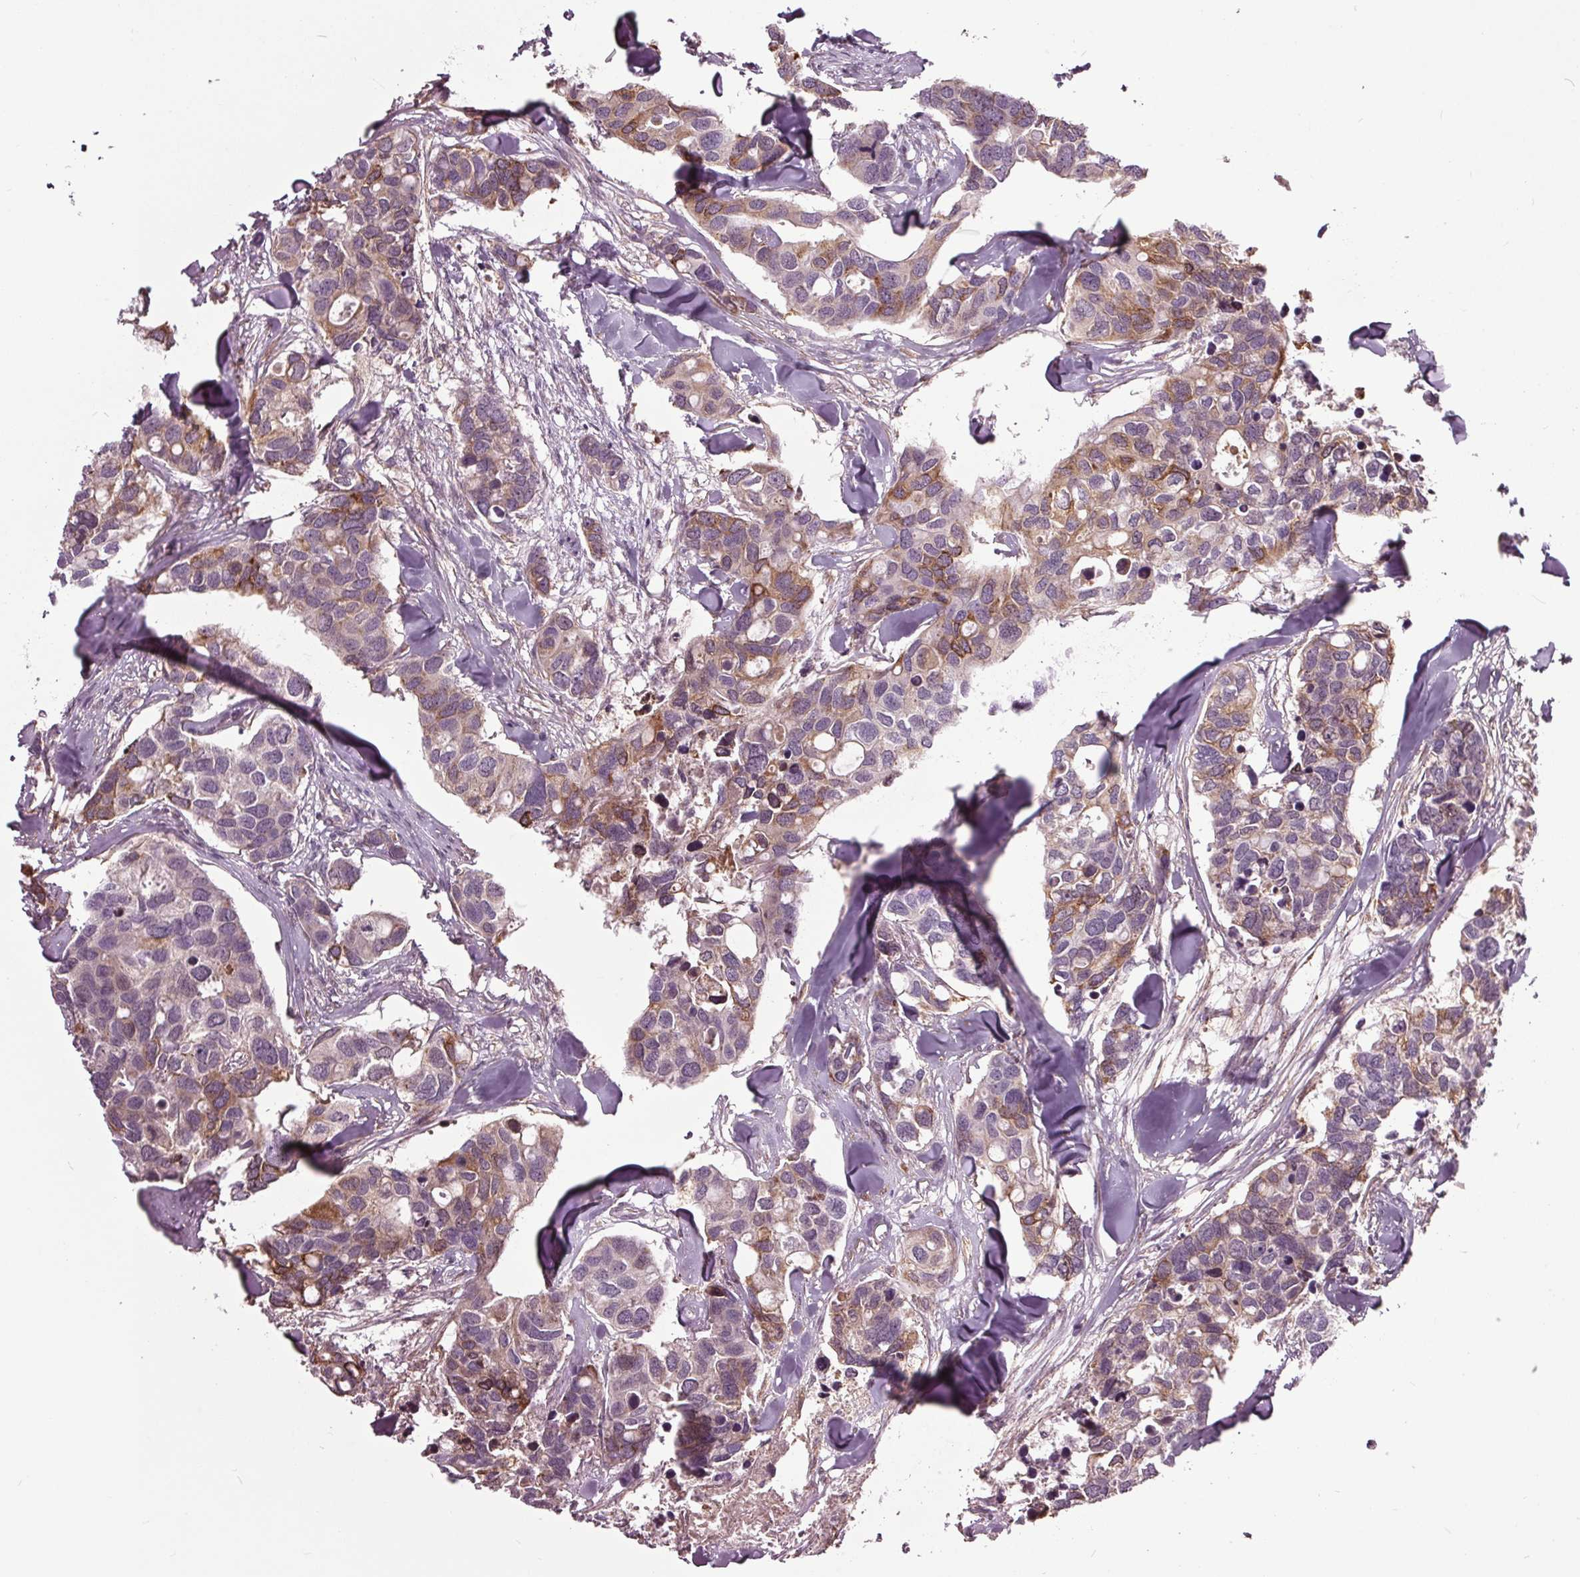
{"staining": {"intensity": "moderate", "quantity": "<25%", "location": "cytoplasmic/membranous"}, "tissue": "breast cancer", "cell_type": "Tumor cells", "image_type": "cancer", "snomed": [{"axis": "morphology", "description": "Duct carcinoma"}, {"axis": "topography", "description": "Breast"}], "caption": "Moderate cytoplasmic/membranous positivity is appreciated in about <25% of tumor cells in breast cancer (invasive ductal carcinoma).", "gene": "HAUS5", "patient": {"sex": "female", "age": 83}}